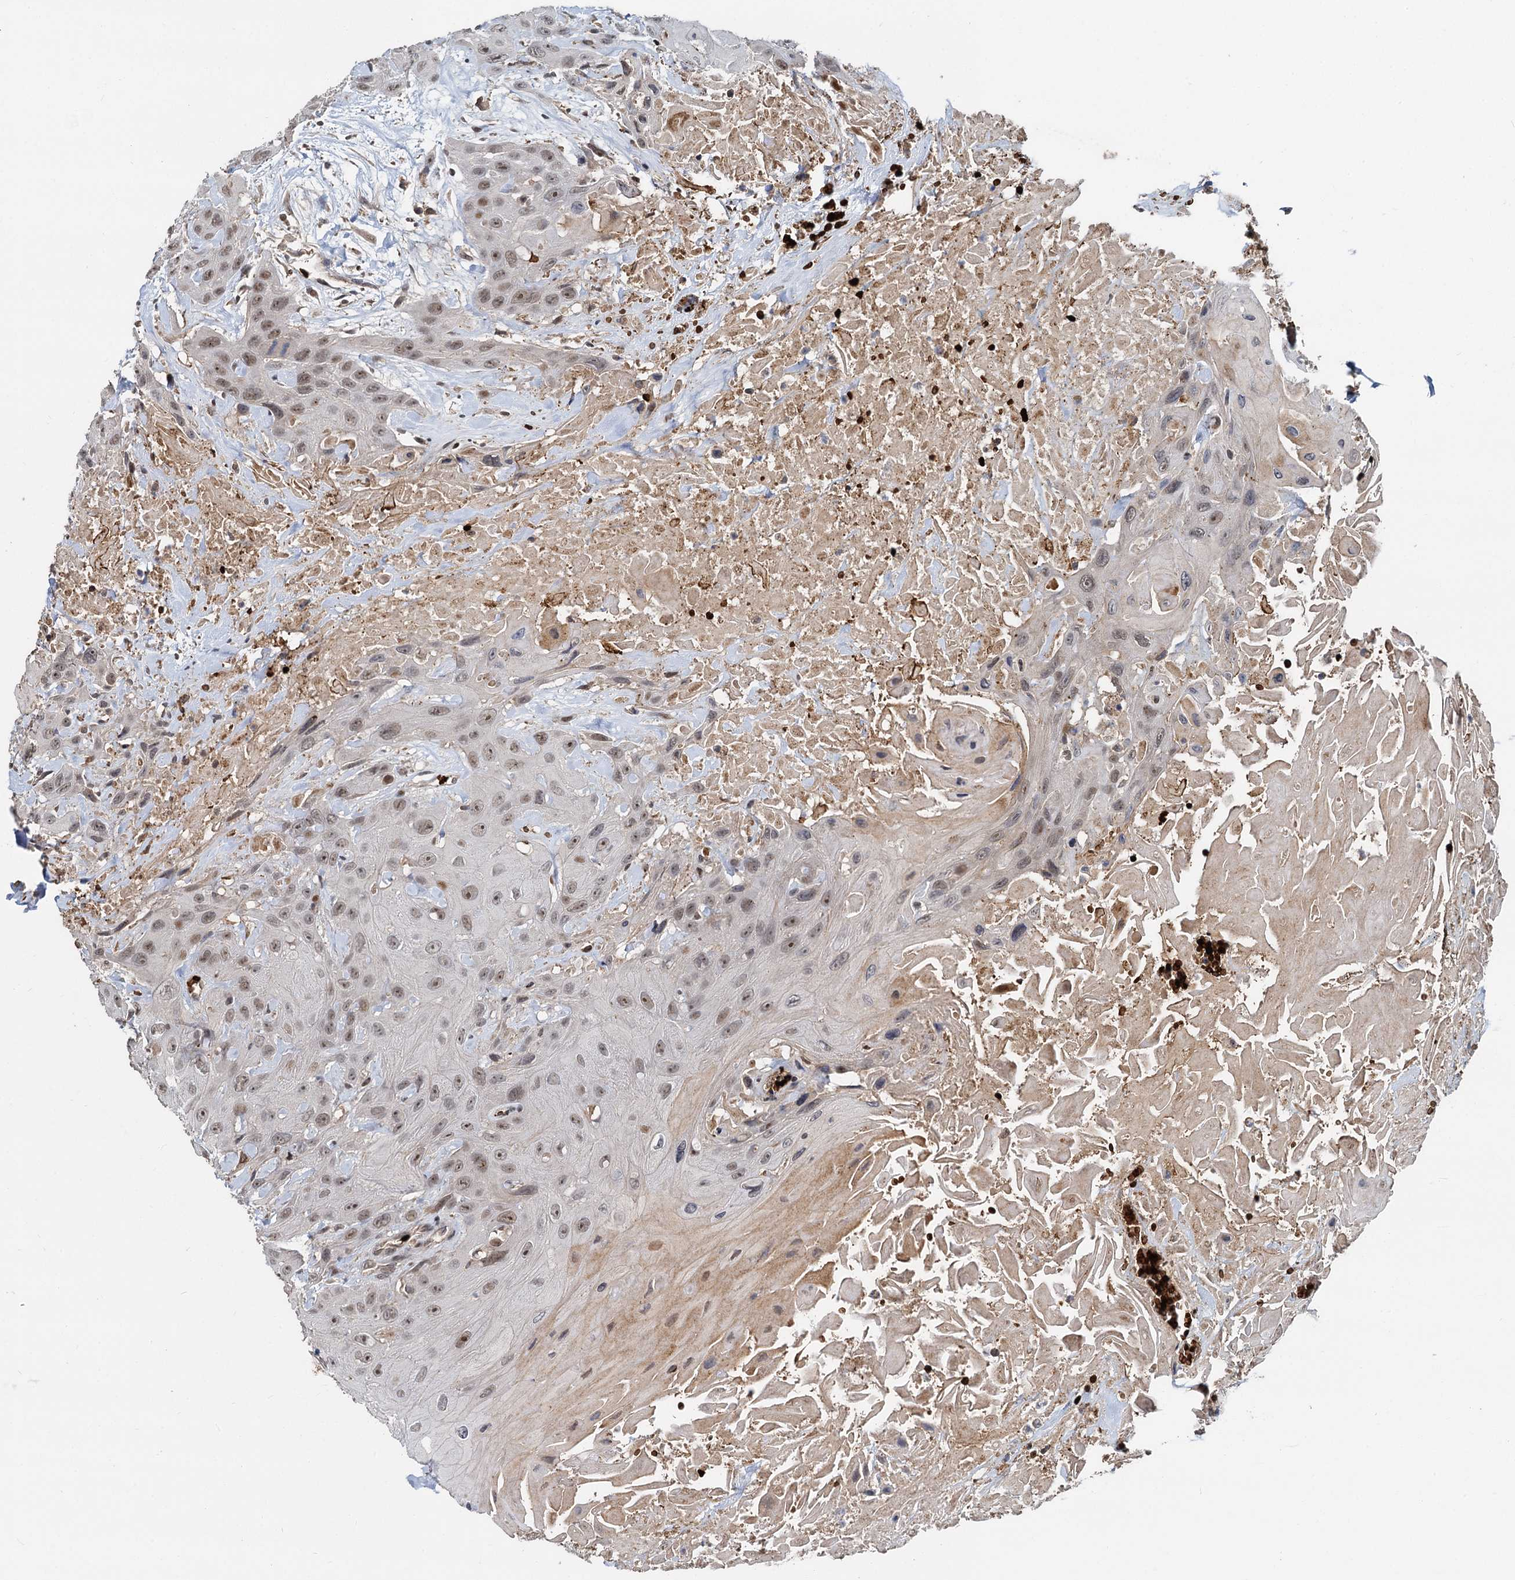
{"staining": {"intensity": "moderate", "quantity": ">75%", "location": "nuclear"}, "tissue": "head and neck cancer", "cell_type": "Tumor cells", "image_type": "cancer", "snomed": [{"axis": "morphology", "description": "Squamous cell carcinoma, NOS"}, {"axis": "topography", "description": "Head-Neck"}], "caption": "Immunohistochemical staining of head and neck cancer demonstrates medium levels of moderate nuclear protein staining in about >75% of tumor cells.", "gene": "FANCI", "patient": {"sex": "male", "age": 81}}